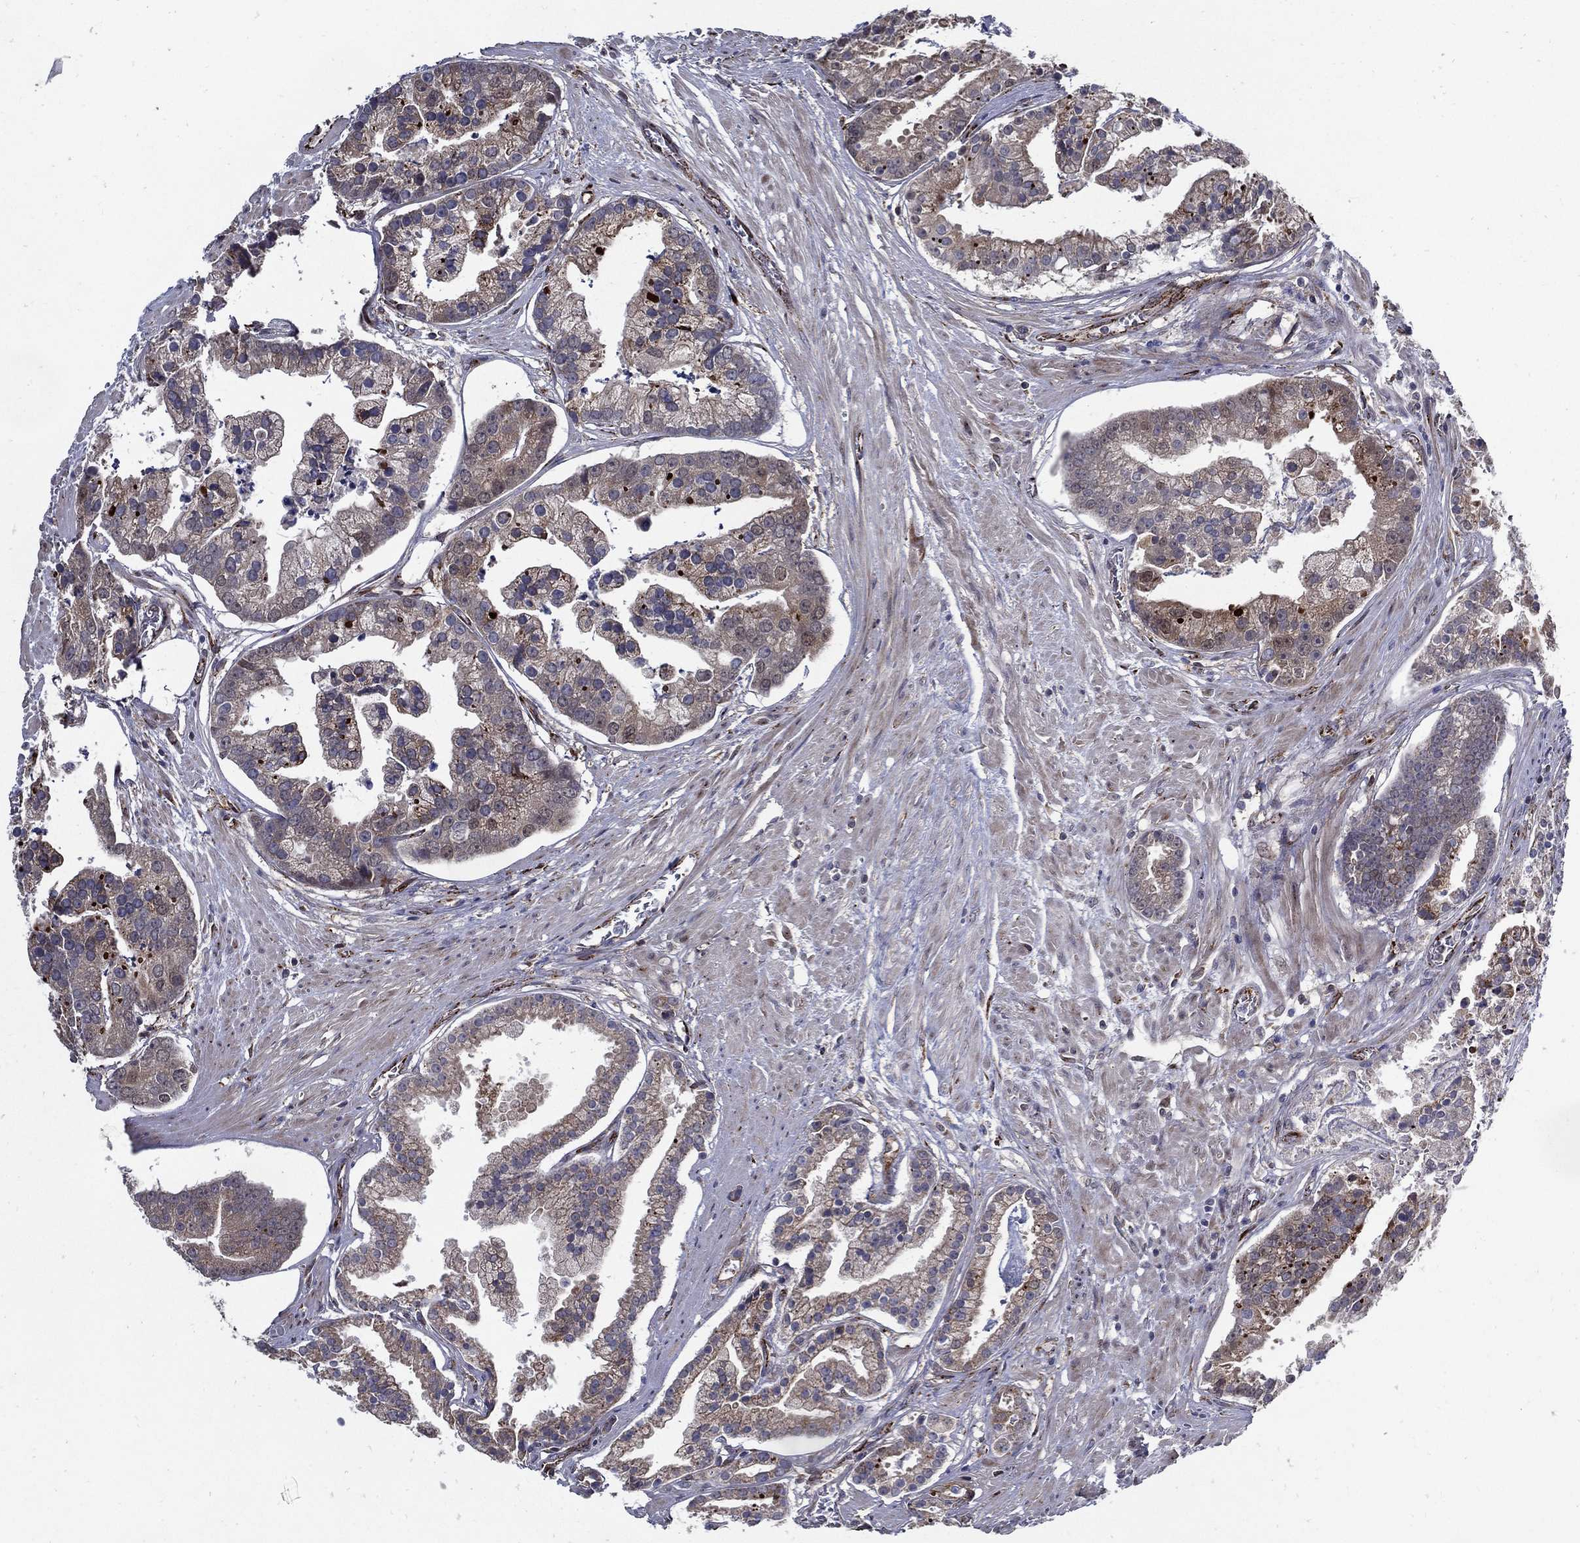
{"staining": {"intensity": "negative", "quantity": "none", "location": "none"}, "tissue": "prostate cancer", "cell_type": "Tumor cells", "image_type": "cancer", "snomed": [{"axis": "morphology", "description": "Adenocarcinoma, NOS"}, {"axis": "topography", "description": "Prostate and seminal vesicle, NOS"}, {"axis": "topography", "description": "Prostate"}], "caption": "IHC micrograph of neoplastic tissue: human prostate adenocarcinoma stained with DAB (3,3'-diaminobenzidine) demonstrates no significant protein positivity in tumor cells.", "gene": "ARHGAP11A", "patient": {"sex": "male", "age": 44}}